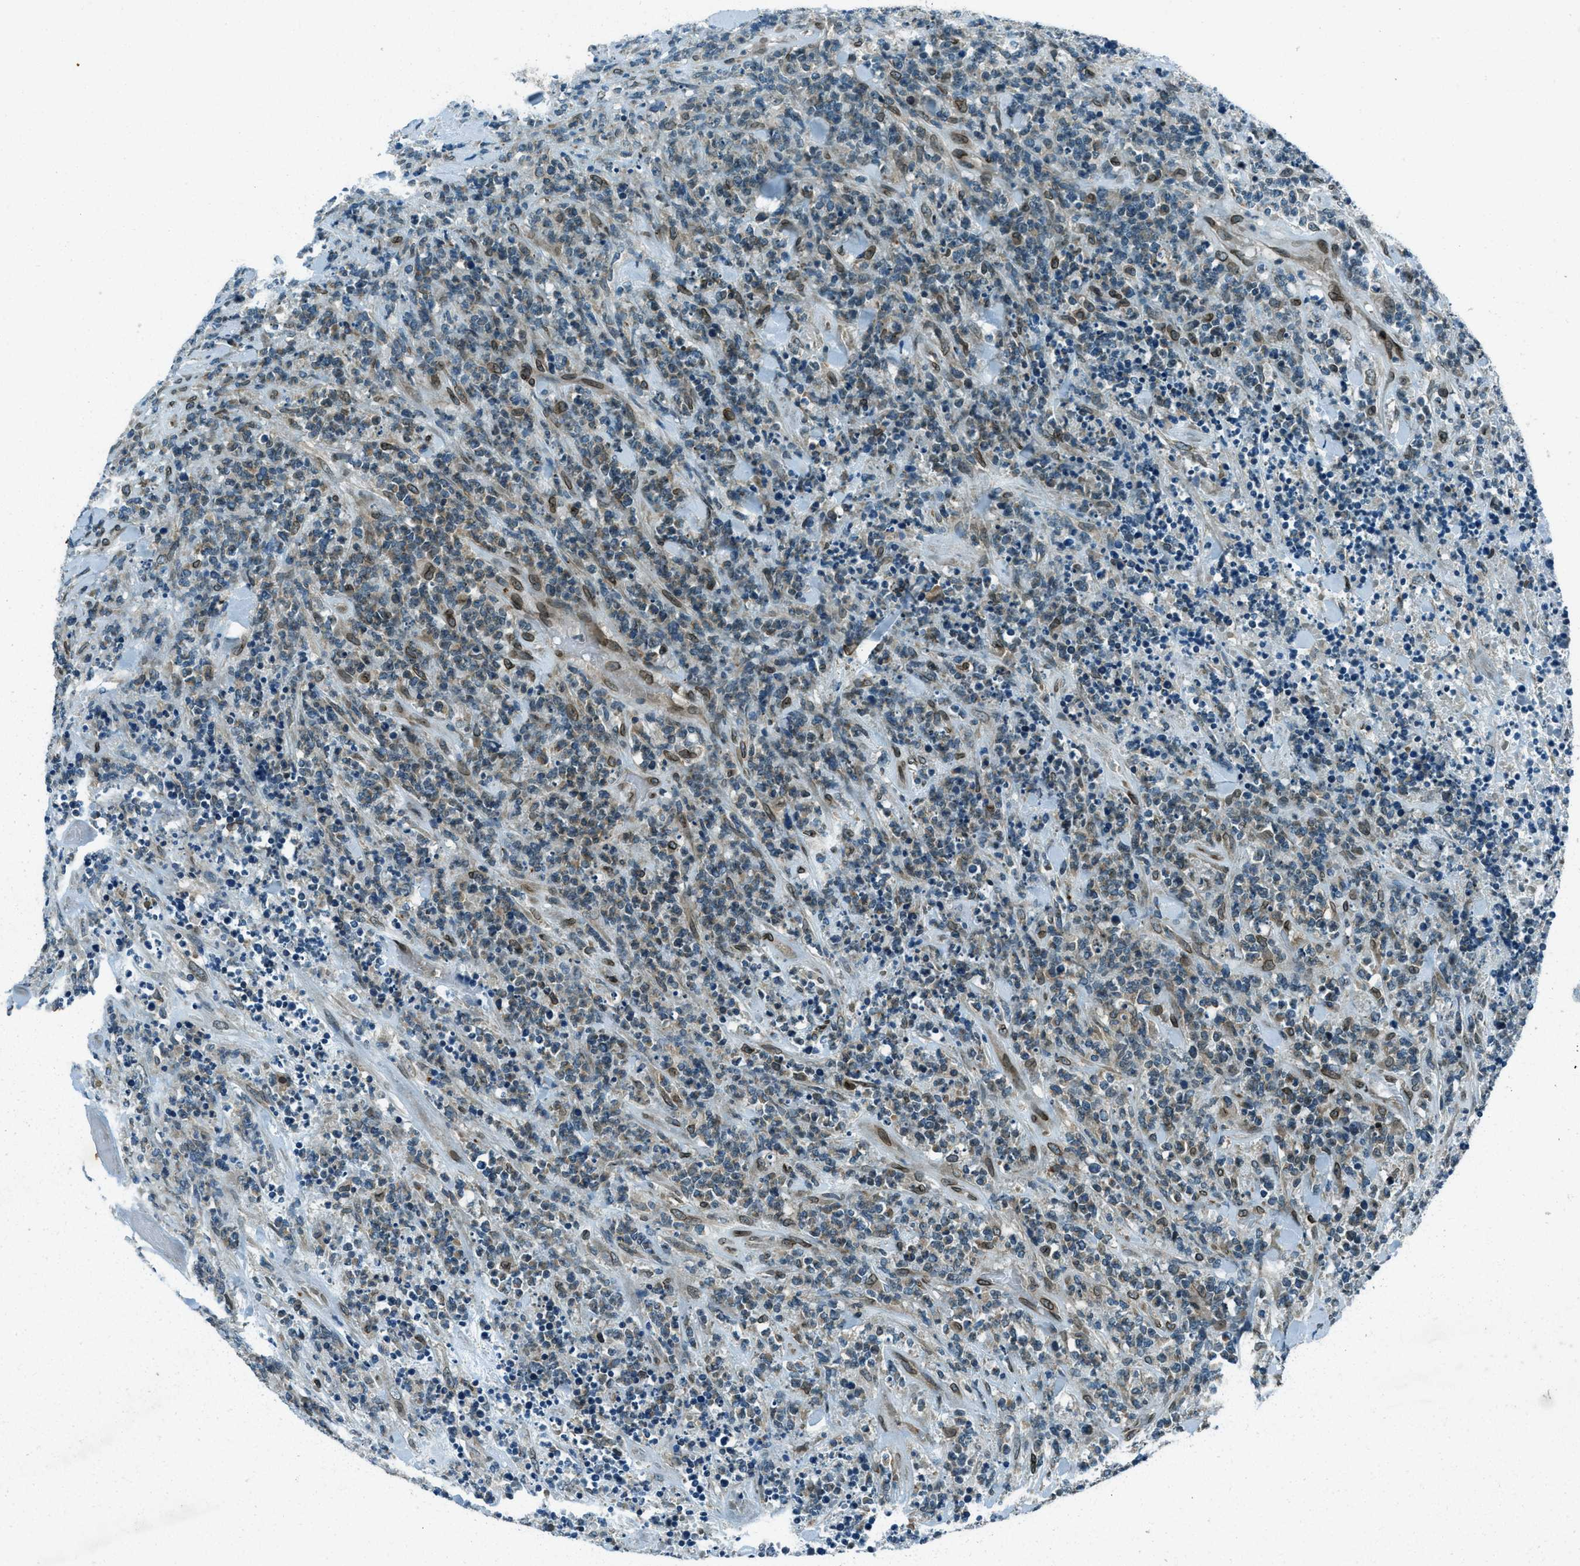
{"staining": {"intensity": "moderate", "quantity": "<25%", "location": "cytoplasmic/membranous,nuclear"}, "tissue": "lymphoma", "cell_type": "Tumor cells", "image_type": "cancer", "snomed": [{"axis": "morphology", "description": "Malignant lymphoma, non-Hodgkin's type, High grade"}, {"axis": "topography", "description": "Soft tissue"}], "caption": "Immunohistochemical staining of high-grade malignant lymphoma, non-Hodgkin's type reveals low levels of moderate cytoplasmic/membranous and nuclear protein expression in about <25% of tumor cells.", "gene": "LEMD2", "patient": {"sex": "male", "age": 18}}